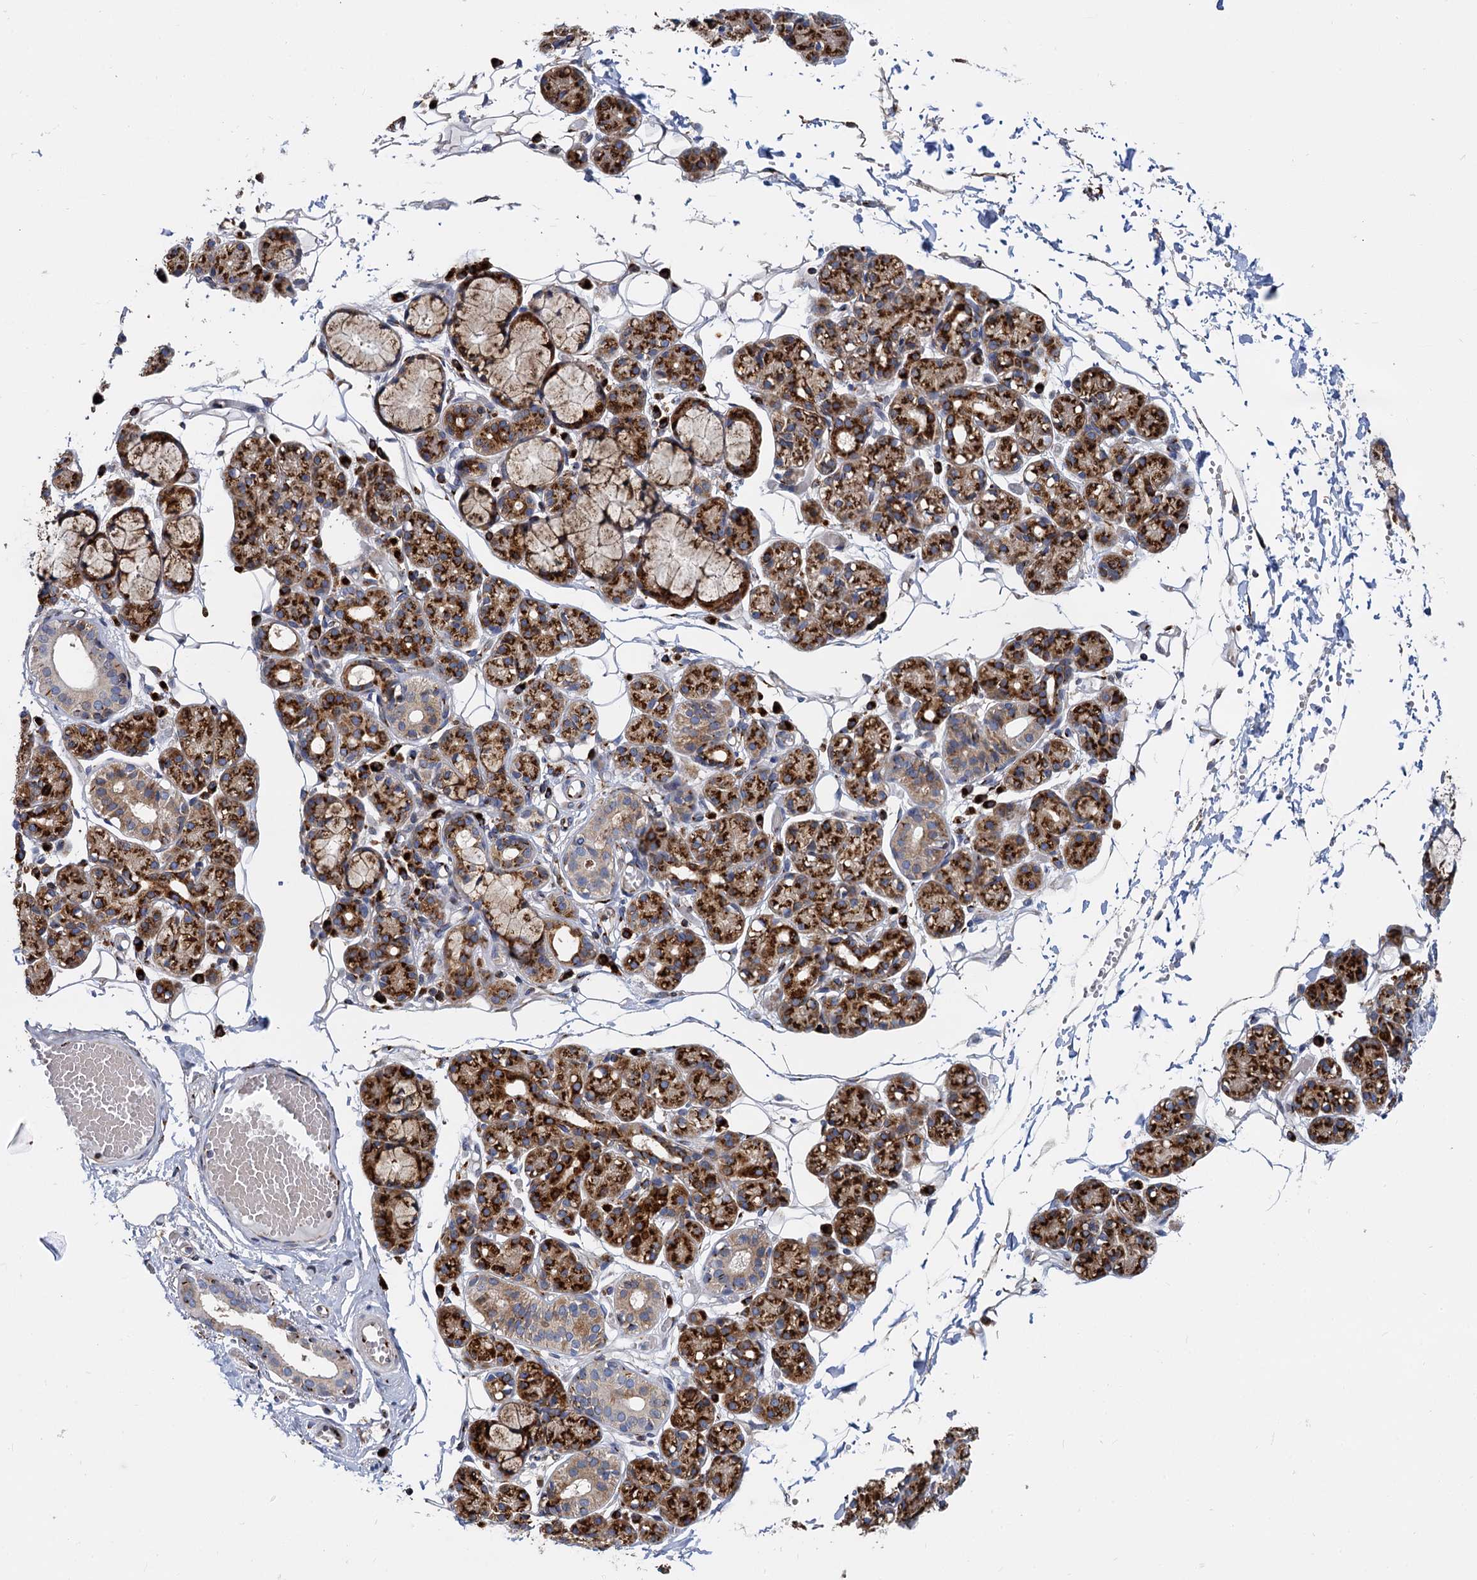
{"staining": {"intensity": "strong", "quantity": ">75%", "location": "cytoplasmic/membranous"}, "tissue": "salivary gland", "cell_type": "Glandular cells", "image_type": "normal", "snomed": [{"axis": "morphology", "description": "Normal tissue, NOS"}, {"axis": "topography", "description": "Salivary gland"}], "caption": "About >75% of glandular cells in unremarkable salivary gland demonstrate strong cytoplasmic/membranous protein staining as visualized by brown immunohistochemical staining.", "gene": "SUPT20H", "patient": {"sex": "male", "age": 63}}